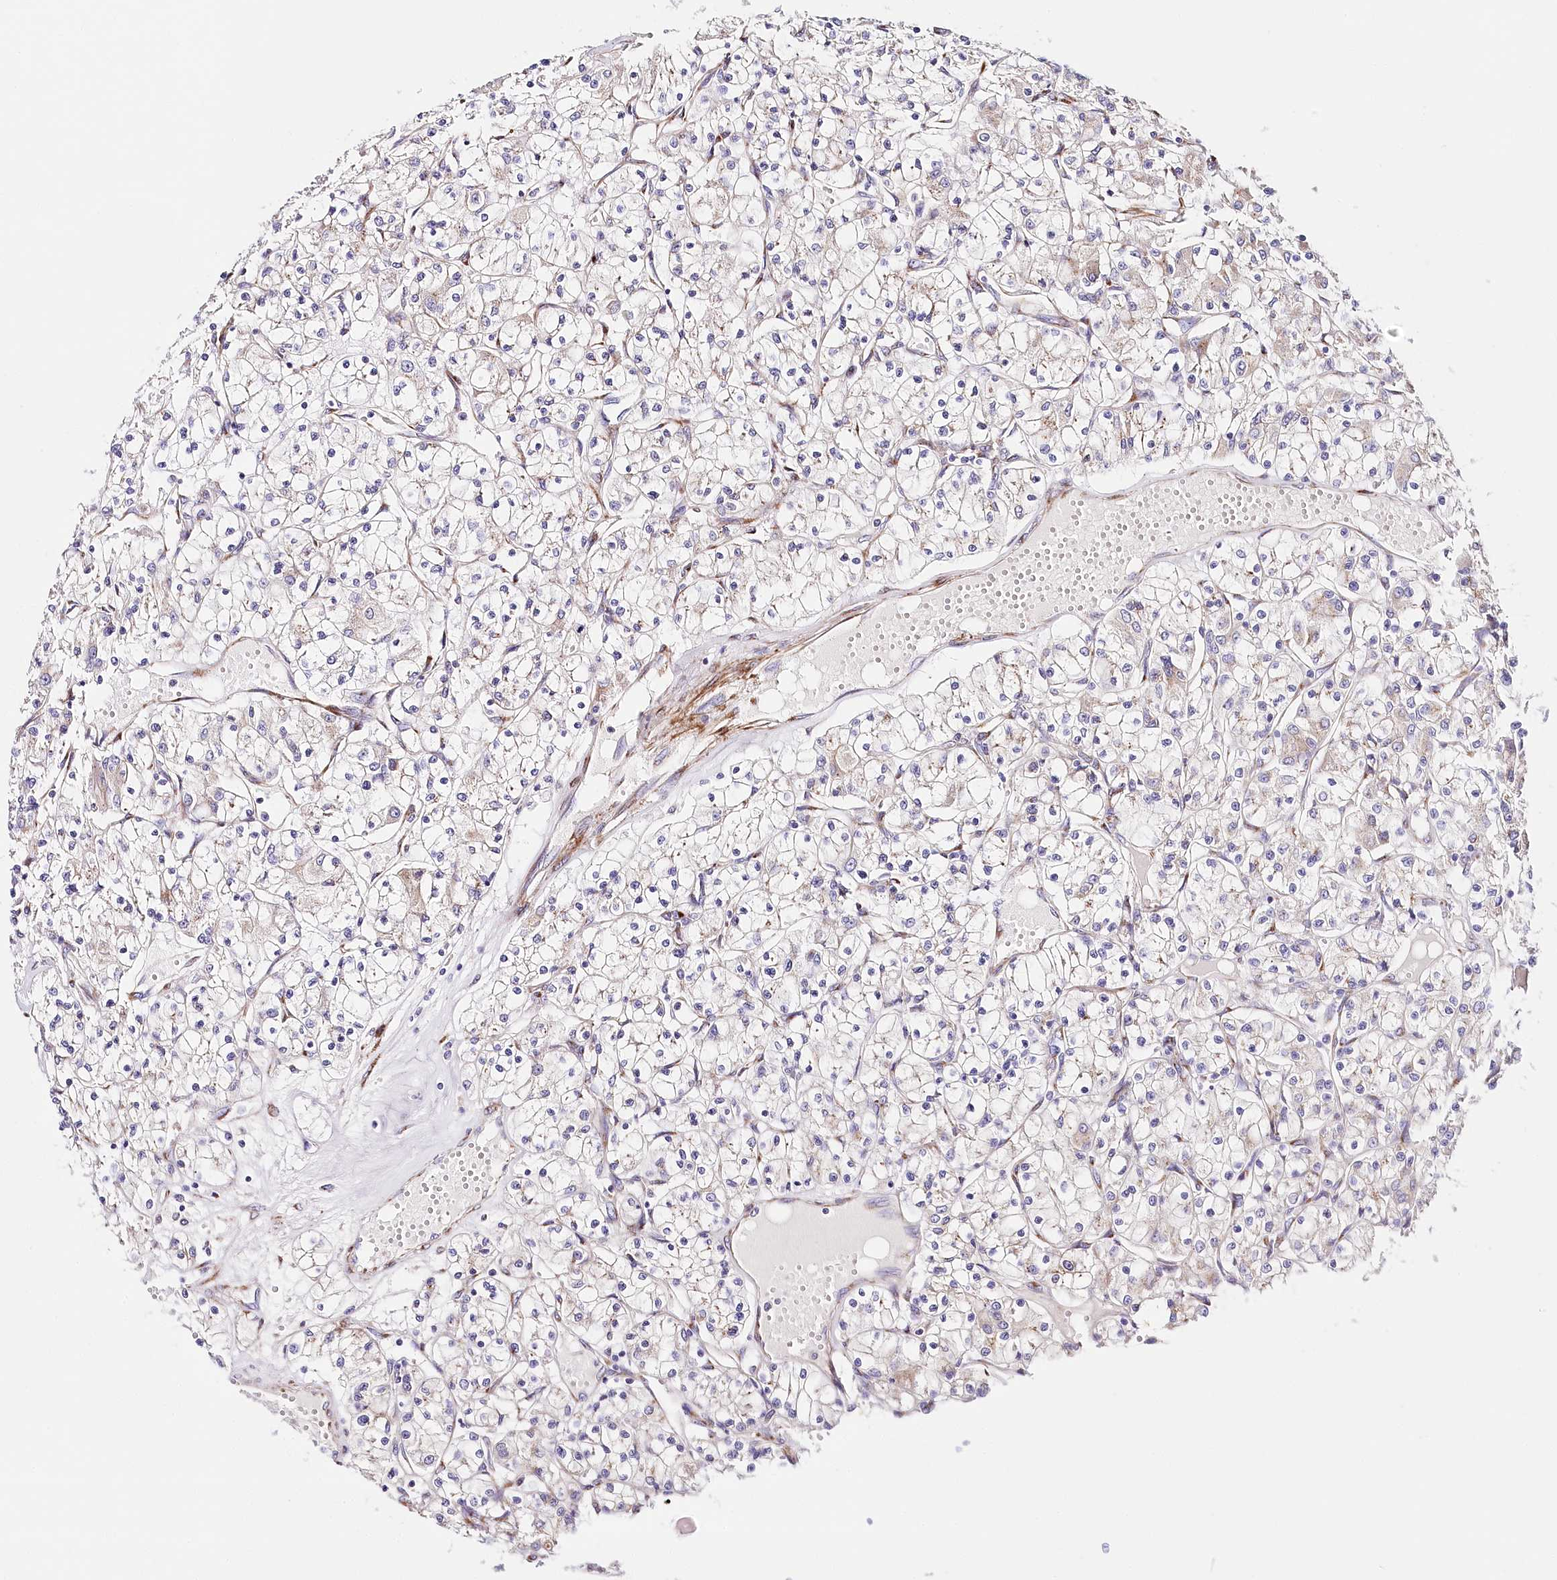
{"staining": {"intensity": "negative", "quantity": "none", "location": "none"}, "tissue": "renal cancer", "cell_type": "Tumor cells", "image_type": "cancer", "snomed": [{"axis": "morphology", "description": "Adenocarcinoma, NOS"}, {"axis": "topography", "description": "Kidney"}], "caption": "IHC micrograph of neoplastic tissue: renal cancer (adenocarcinoma) stained with DAB (3,3'-diaminobenzidine) exhibits no significant protein staining in tumor cells.", "gene": "ABRAXAS2", "patient": {"sex": "female", "age": 59}}